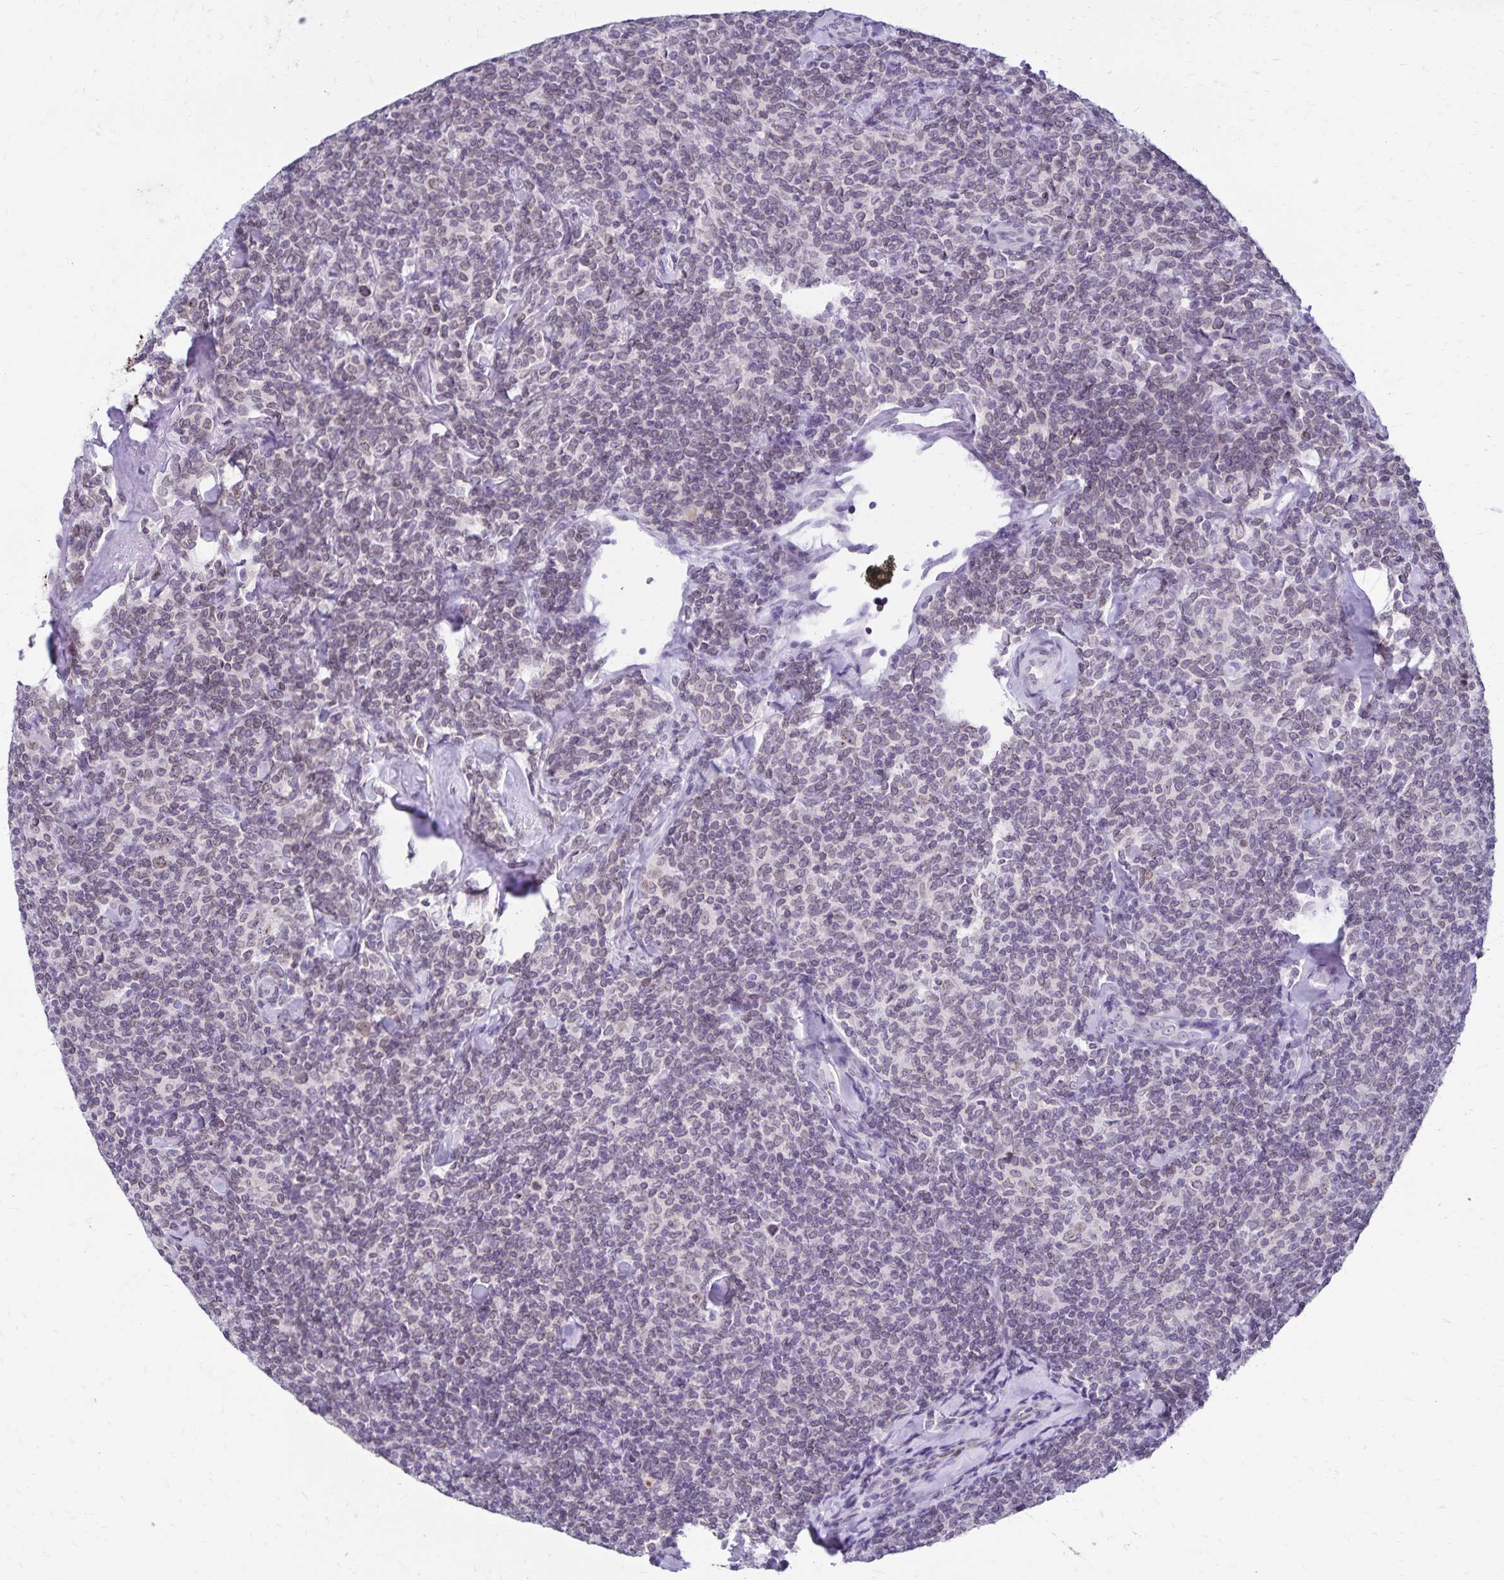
{"staining": {"intensity": "negative", "quantity": "none", "location": "none"}, "tissue": "lymphoma", "cell_type": "Tumor cells", "image_type": "cancer", "snomed": [{"axis": "morphology", "description": "Malignant lymphoma, non-Hodgkin's type, Low grade"}, {"axis": "topography", "description": "Lymph node"}], "caption": "High magnification brightfield microscopy of lymphoma stained with DAB (brown) and counterstained with hematoxylin (blue): tumor cells show no significant positivity.", "gene": "FAM166C", "patient": {"sex": "female", "age": 56}}